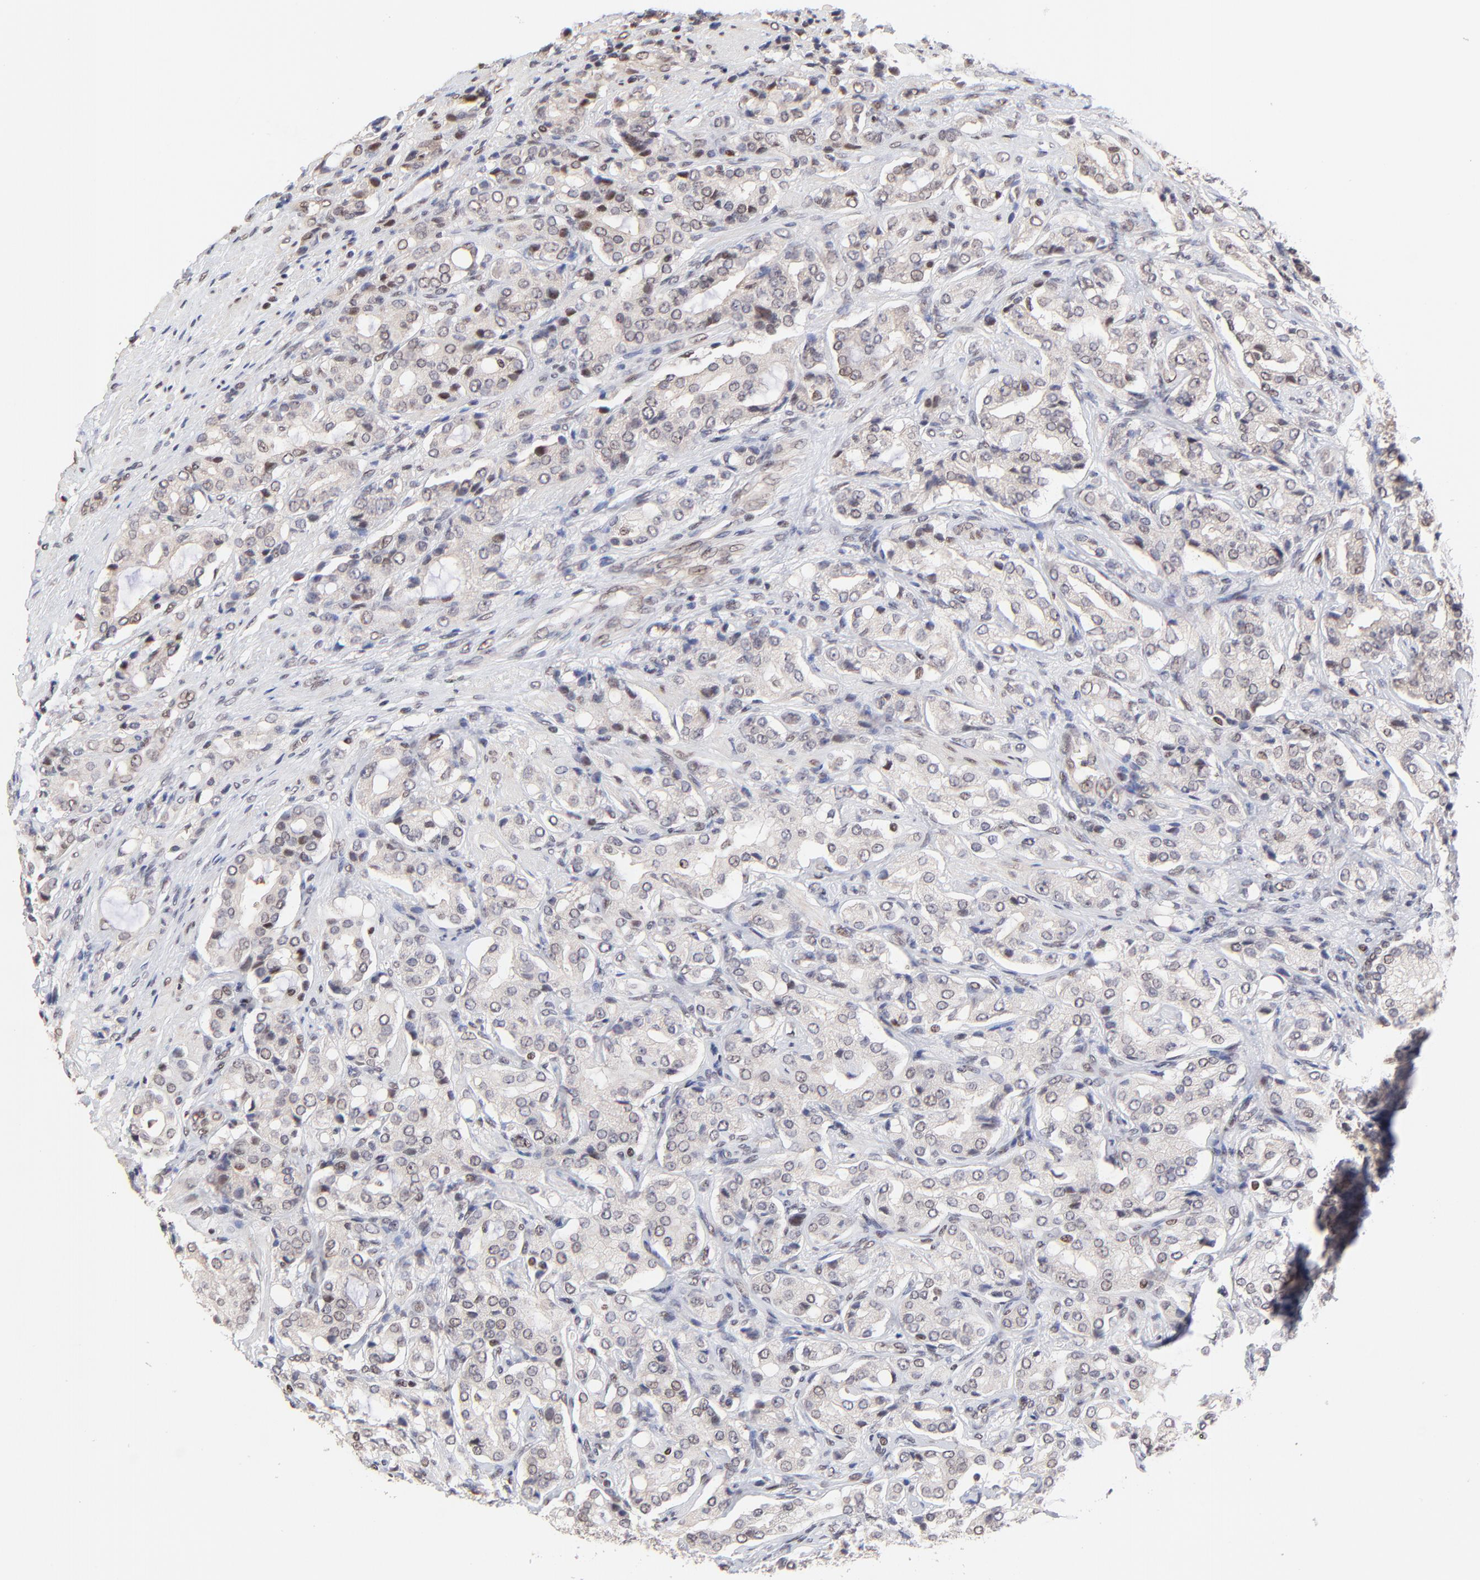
{"staining": {"intensity": "weak", "quantity": "<25%", "location": "nuclear"}, "tissue": "prostate cancer", "cell_type": "Tumor cells", "image_type": "cancer", "snomed": [{"axis": "morphology", "description": "Adenocarcinoma, High grade"}, {"axis": "topography", "description": "Prostate"}], "caption": "This is an immunohistochemistry photomicrograph of human prostate cancer. There is no staining in tumor cells.", "gene": "DSN1", "patient": {"sex": "male", "age": 72}}